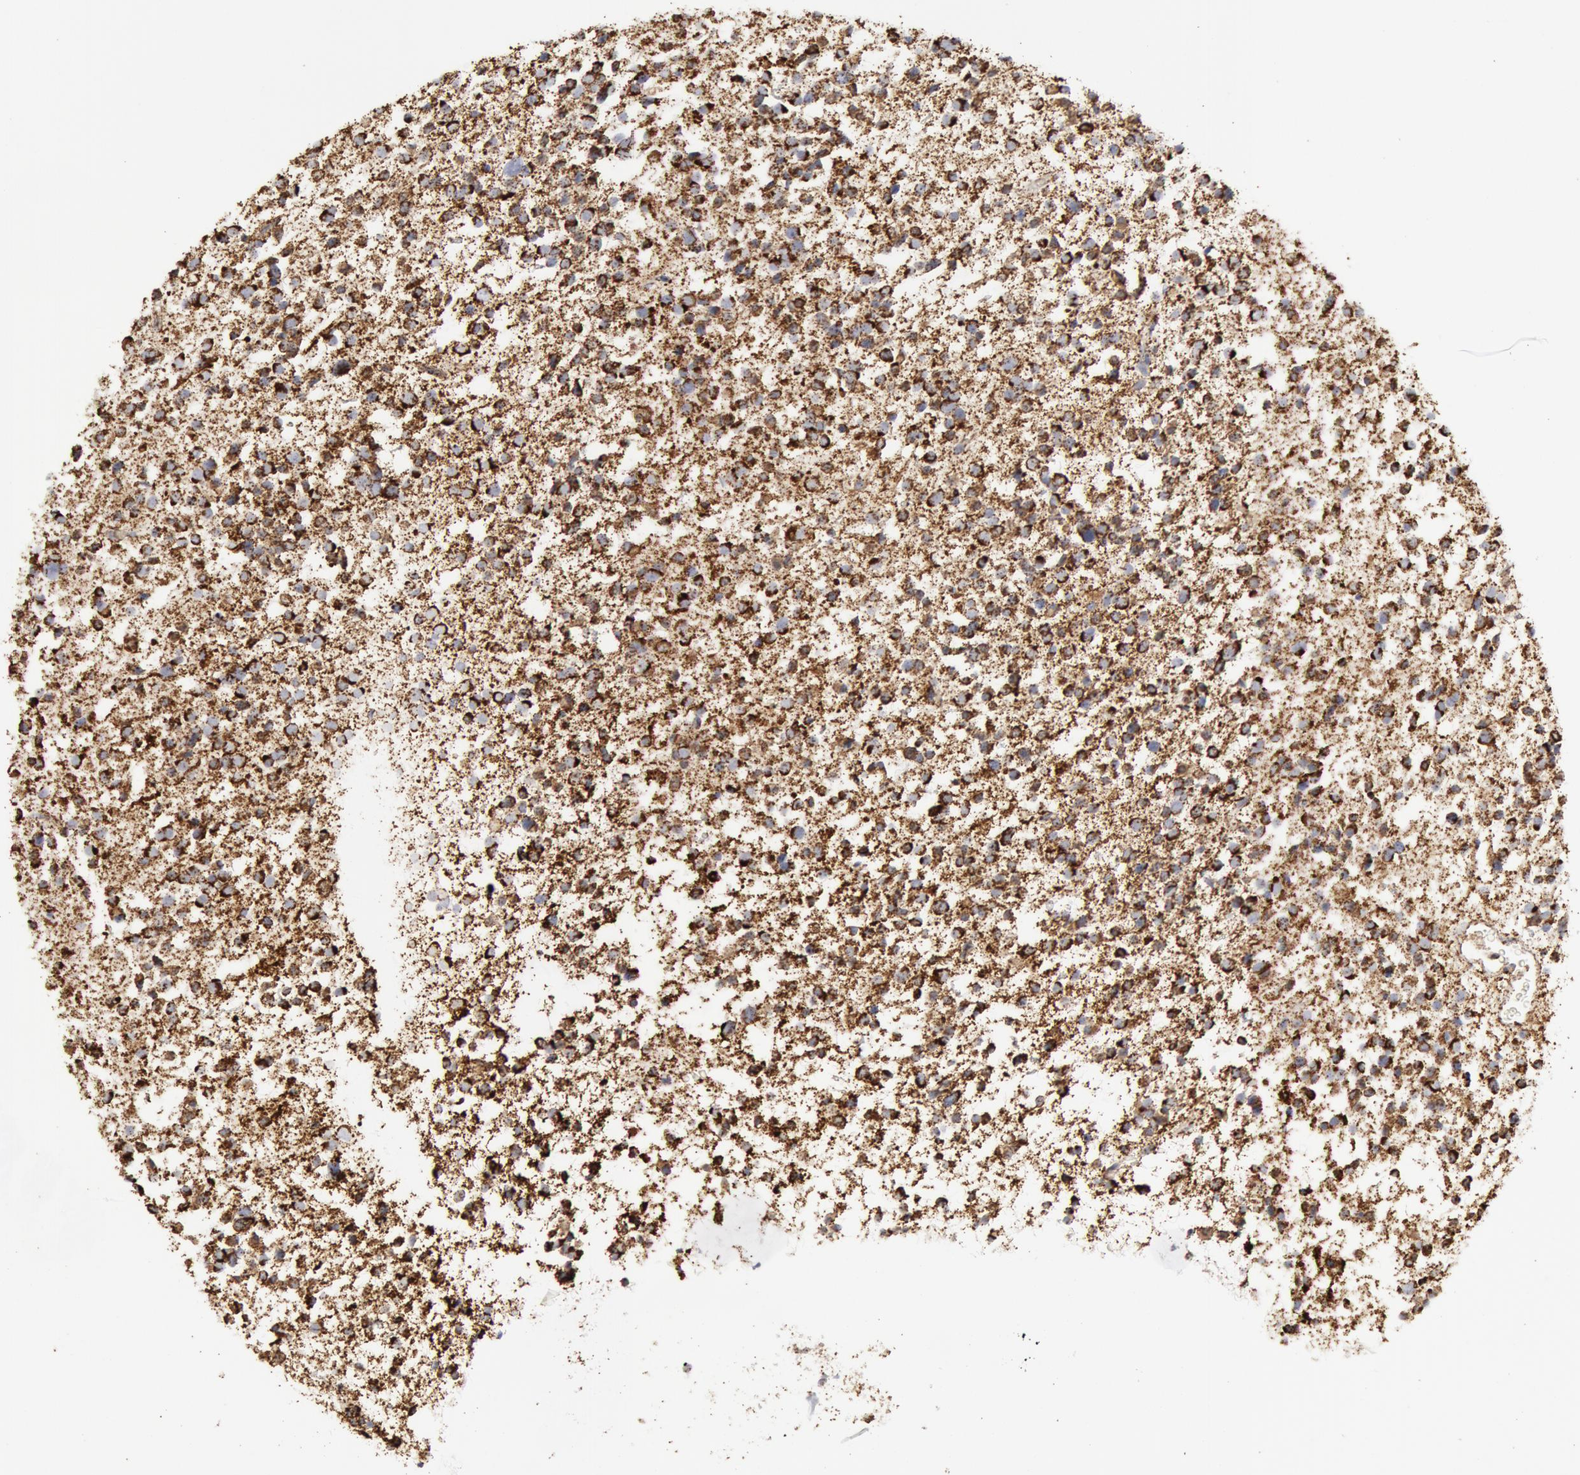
{"staining": {"intensity": "moderate", "quantity": "25%-75%", "location": "cytoplasmic/membranous"}, "tissue": "glioma", "cell_type": "Tumor cells", "image_type": "cancer", "snomed": [{"axis": "morphology", "description": "Glioma, malignant, Low grade"}, {"axis": "topography", "description": "Brain"}], "caption": "This histopathology image displays immunohistochemistry (IHC) staining of glioma, with medium moderate cytoplasmic/membranous staining in approximately 25%-75% of tumor cells.", "gene": "ATP5F1B", "patient": {"sex": "female", "age": 36}}